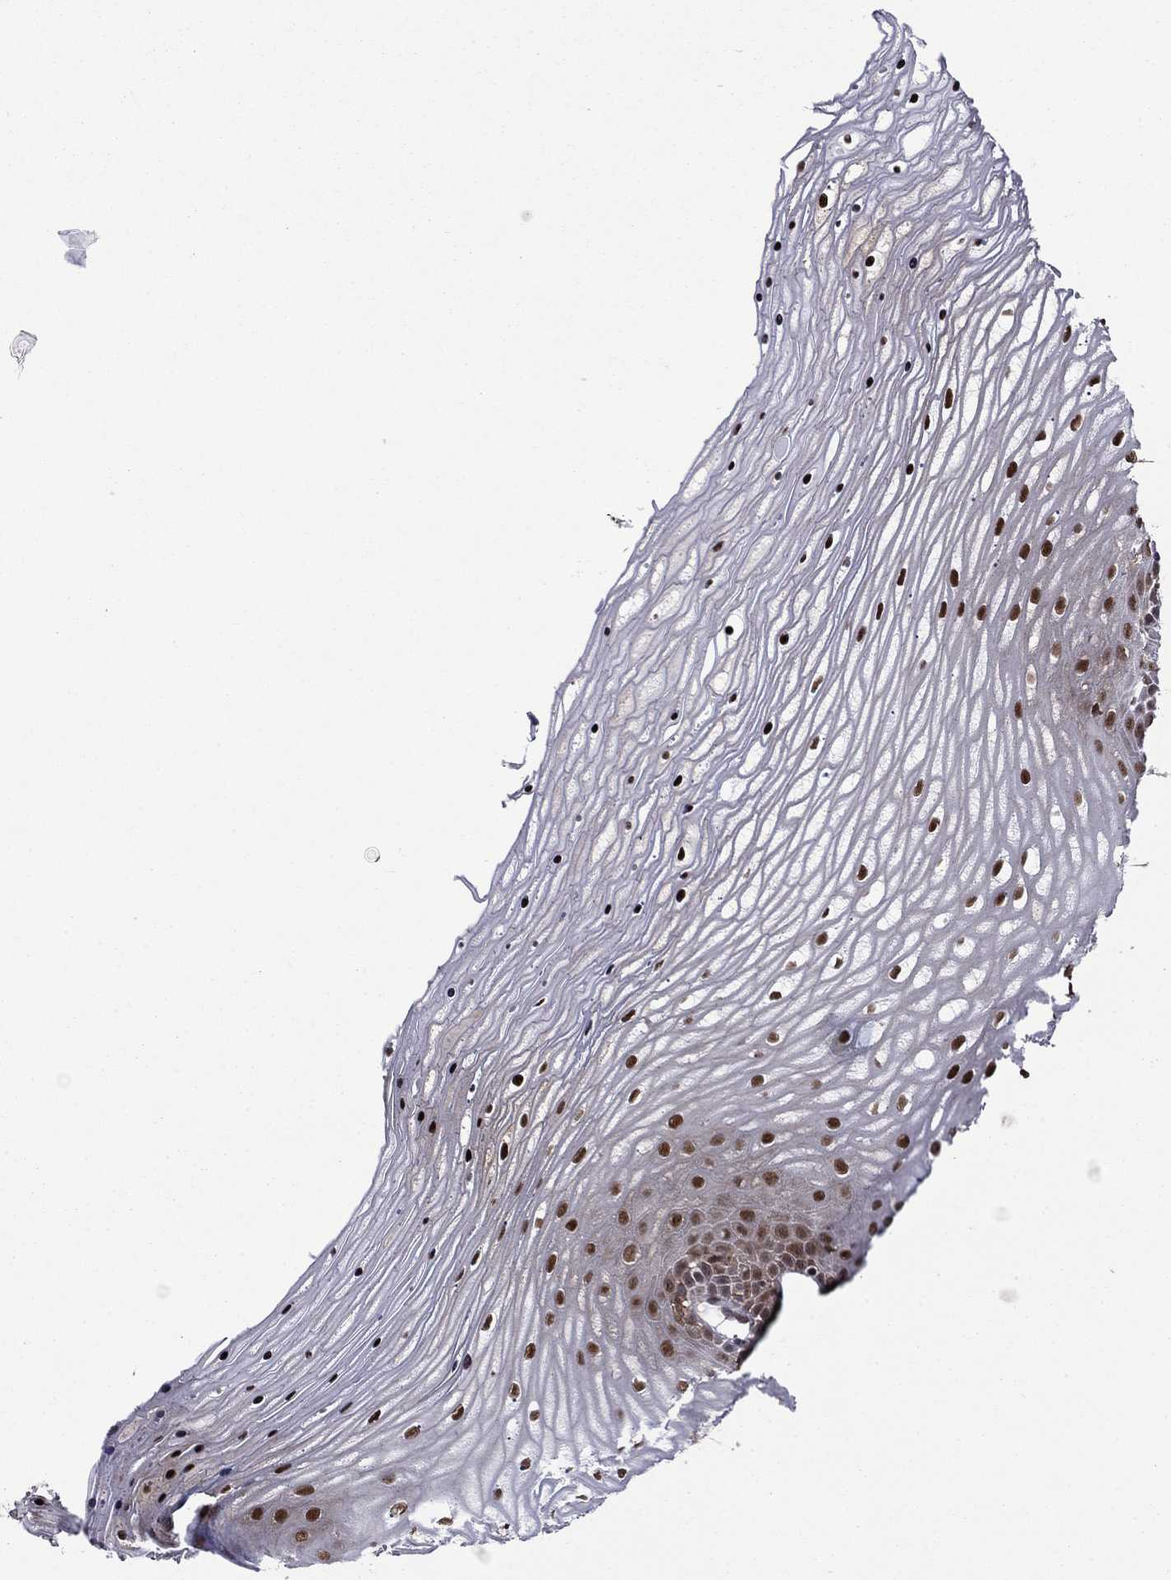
{"staining": {"intensity": "weak", "quantity": "<25%", "location": "cytoplasmic/membranous"}, "tissue": "cervix", "cell_type": "Glandular cells", "image_type": "normal", "snomed": [{"axis": "morphology", "description": "Normal tissue, NOS"}, {"axis": "topography", "description": "Cervix"}], "caption": "This histopathology image is of benign cervix stained with immunohistochemistry to label a protein in brown with the nuclei are counter-stained blue. There is no positivity in glandular cells.", "gene": "PSMD2", "patient": {"sex": "female", "age": 35}}